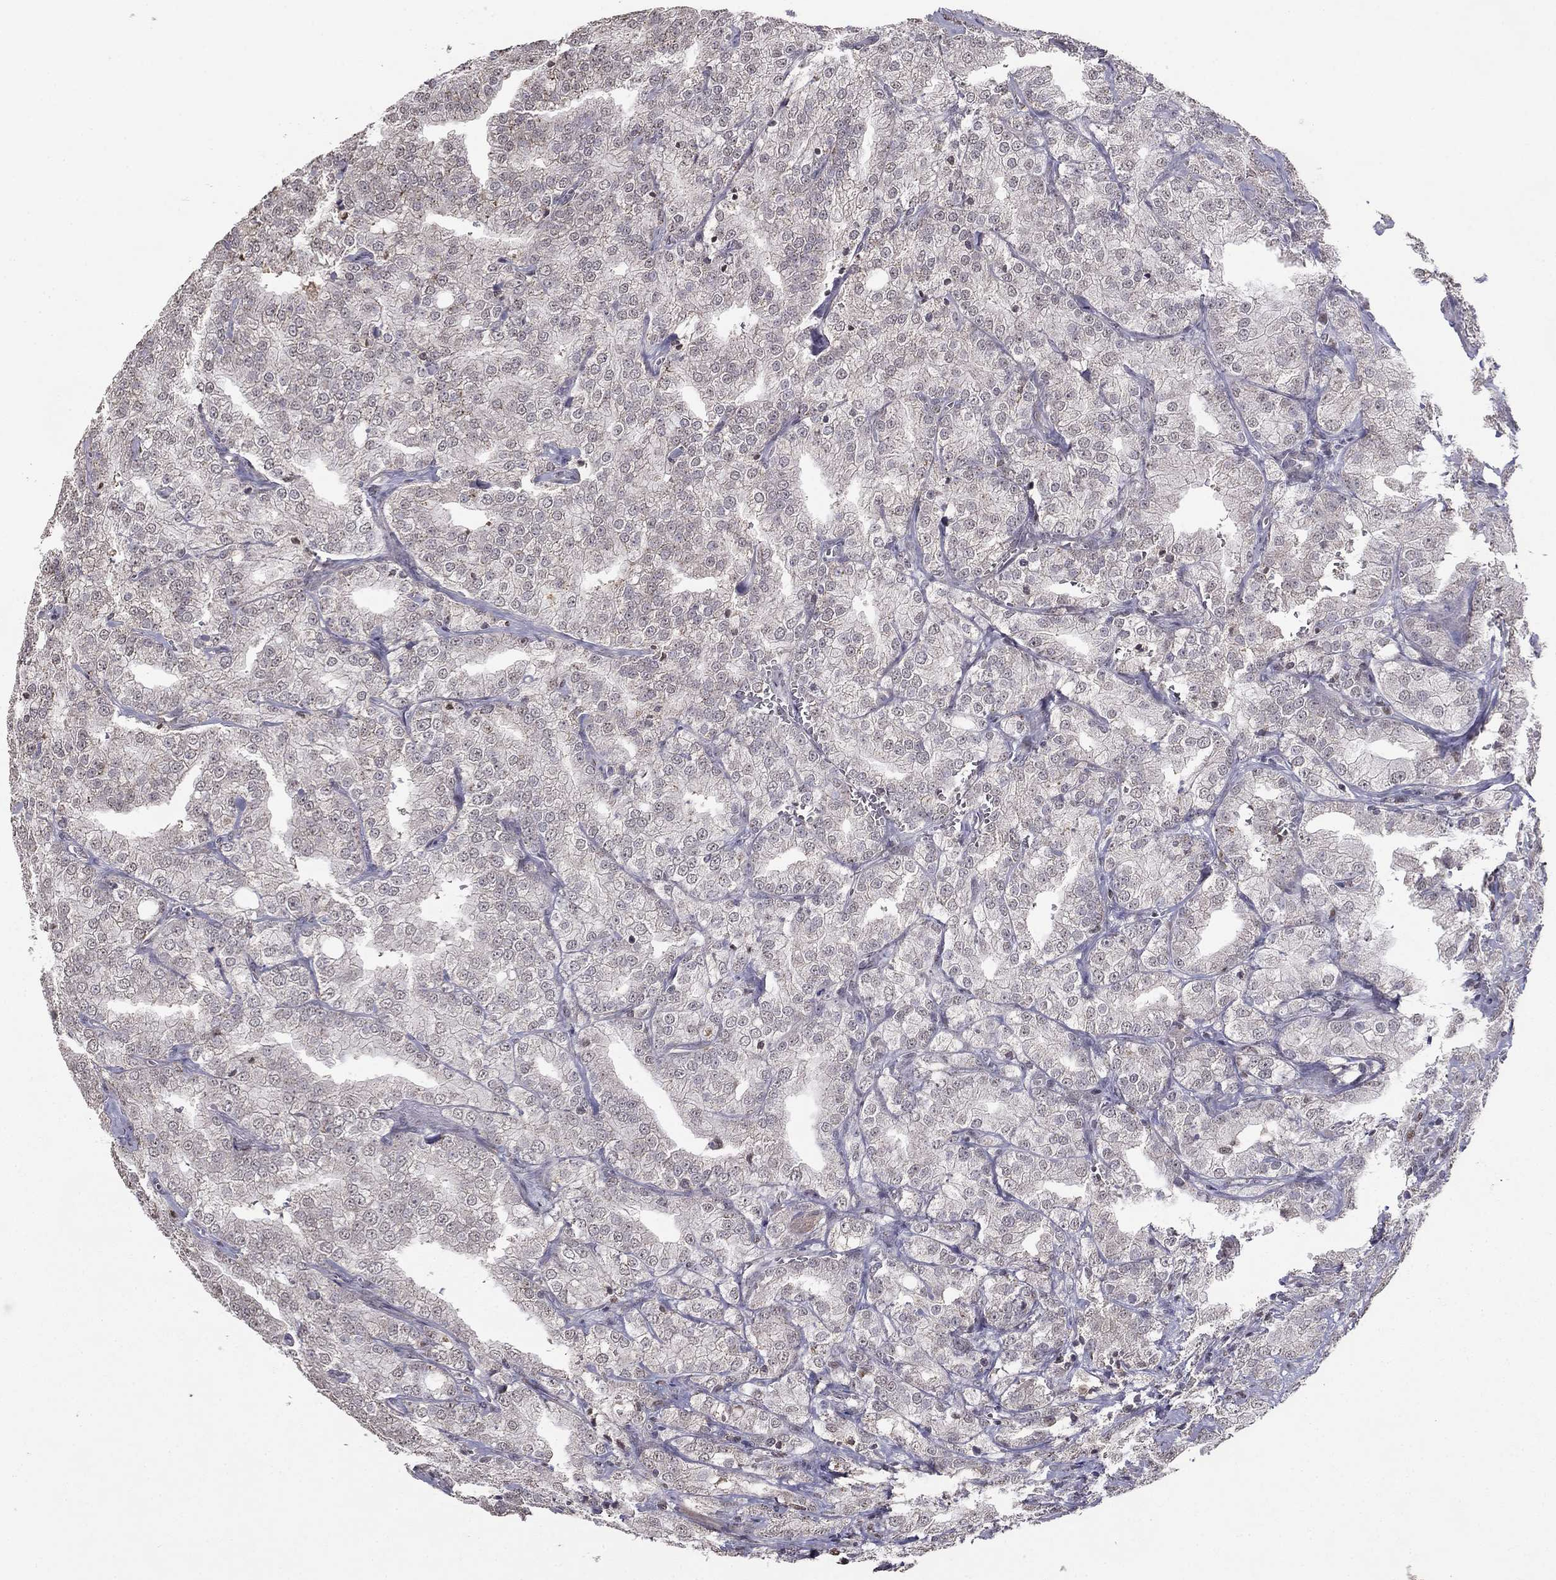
{"staining": {"intensity": "weak", "quantity": "<25%", "location": "nuclear"}, "tissue": "prostate cancer", "cell_type": "Tumor cells", "image_type": "cancer", "snomed": [{"axis": "morphology", "description": "Adenocarcinoma, NOS"}, {"axis": "topography", "description": "Prostate"}], "caption": "Protein analysis of adenocarcinoma (prostate) shows no significant expression in tumor cells.", "gene": "HCN1", "patient": {"sex": "male", "age": 70}}